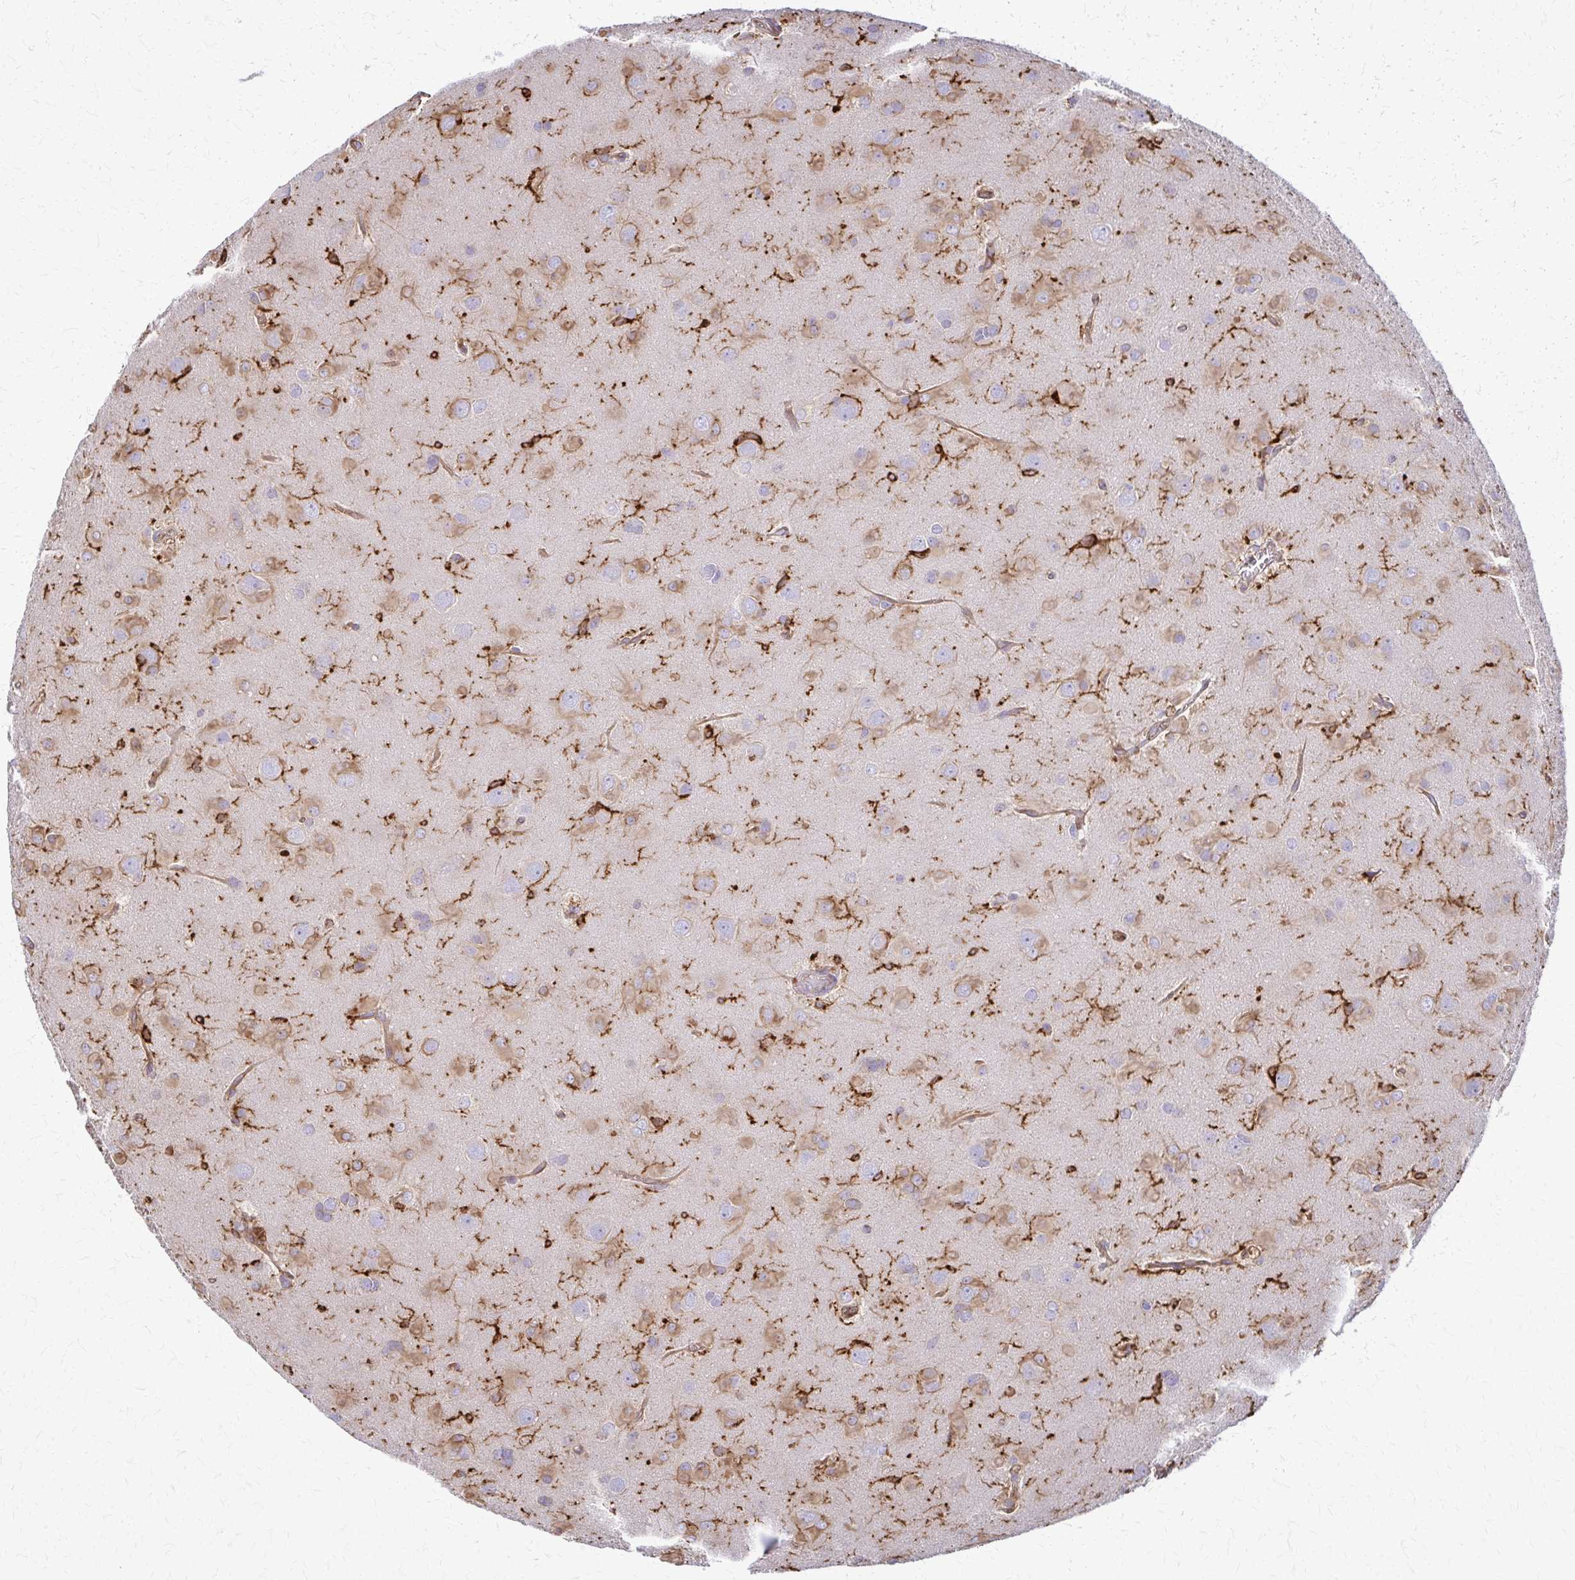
{"staining": {"intensity": "moderate", "quantity": ">75%", "location": "cytoplasmic/membranous"}, "tissue": "glioma", "cell_type": "Tumor cells", "image_type": "cancer", "snomed": [{"axis": "morphology", "description": "Glioma, malignant, Low grade"}, {"axis": "topography", "description": "Brain"}], "caption": "Brown immunohistochemical staining in human glioma reveals moderate cytoplasmic/membranous expression in approximately >75% of tumor cells.", "gene": "WASF2", "patient": {"sex": "male", "age": 58}}